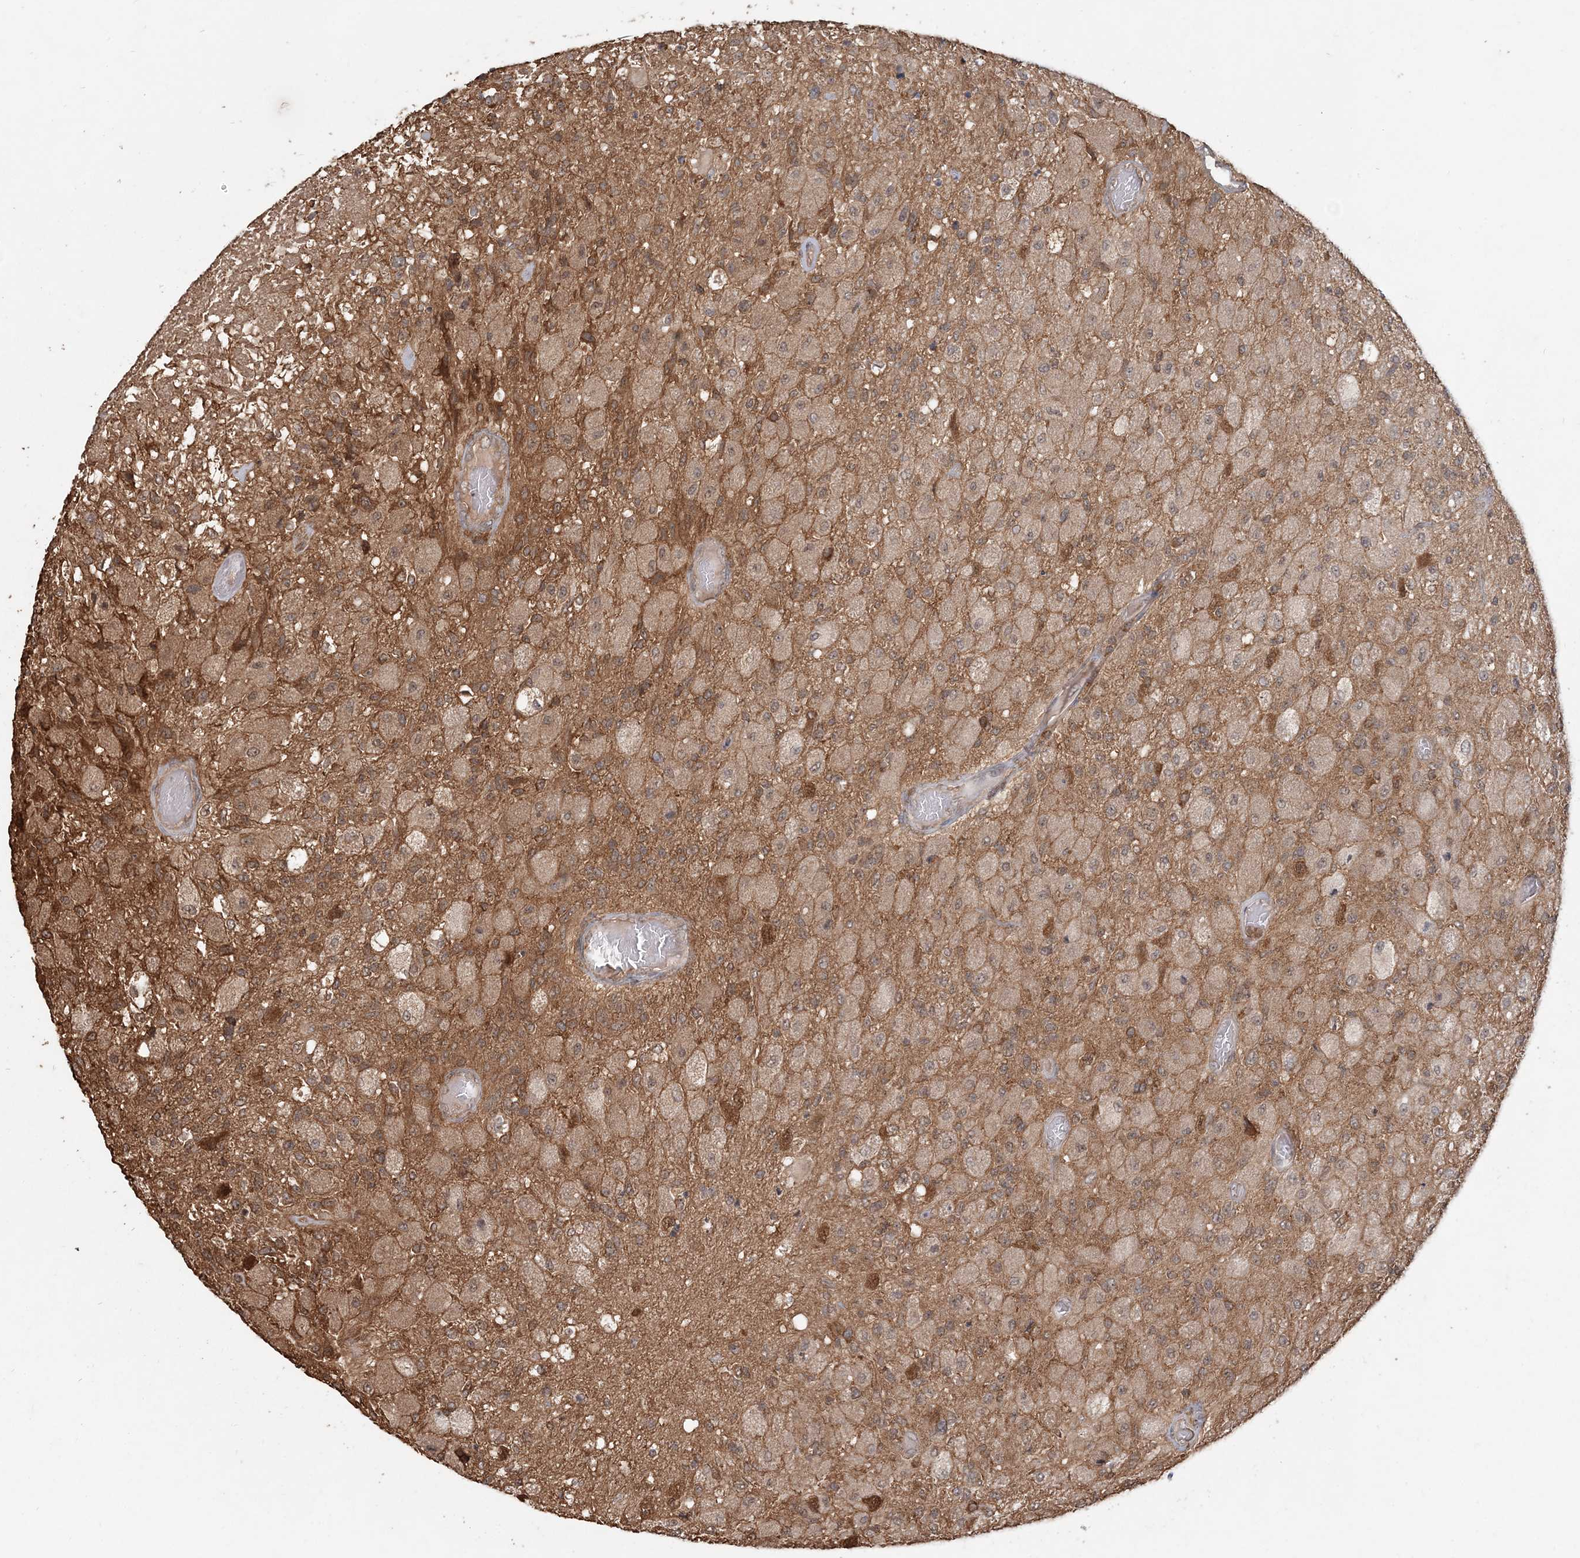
{"staining": {"intensity": "moderate", "quantity": ">75%", "location": "cytoplasmic/membranous"}, "tissue": "glioma", "cell_type": "Tumor cells", "image_type": "cancer", "snomed": [{"axis": "morphology", "description": "Normal tissue, NOS"}, {"axis": "morphology", "description": "Glioma, malignant, High grade"}, {"axis": "topography", "description": "Cerebral cortex"}], "caption": "Immunohistochemical staining of human glioma exhibits moderate cytoplasmic/membranous protein staining in approximately >75% of tumor cells.", "gene": "CAB39", "patient": {"sex": "male", "age": 77}}